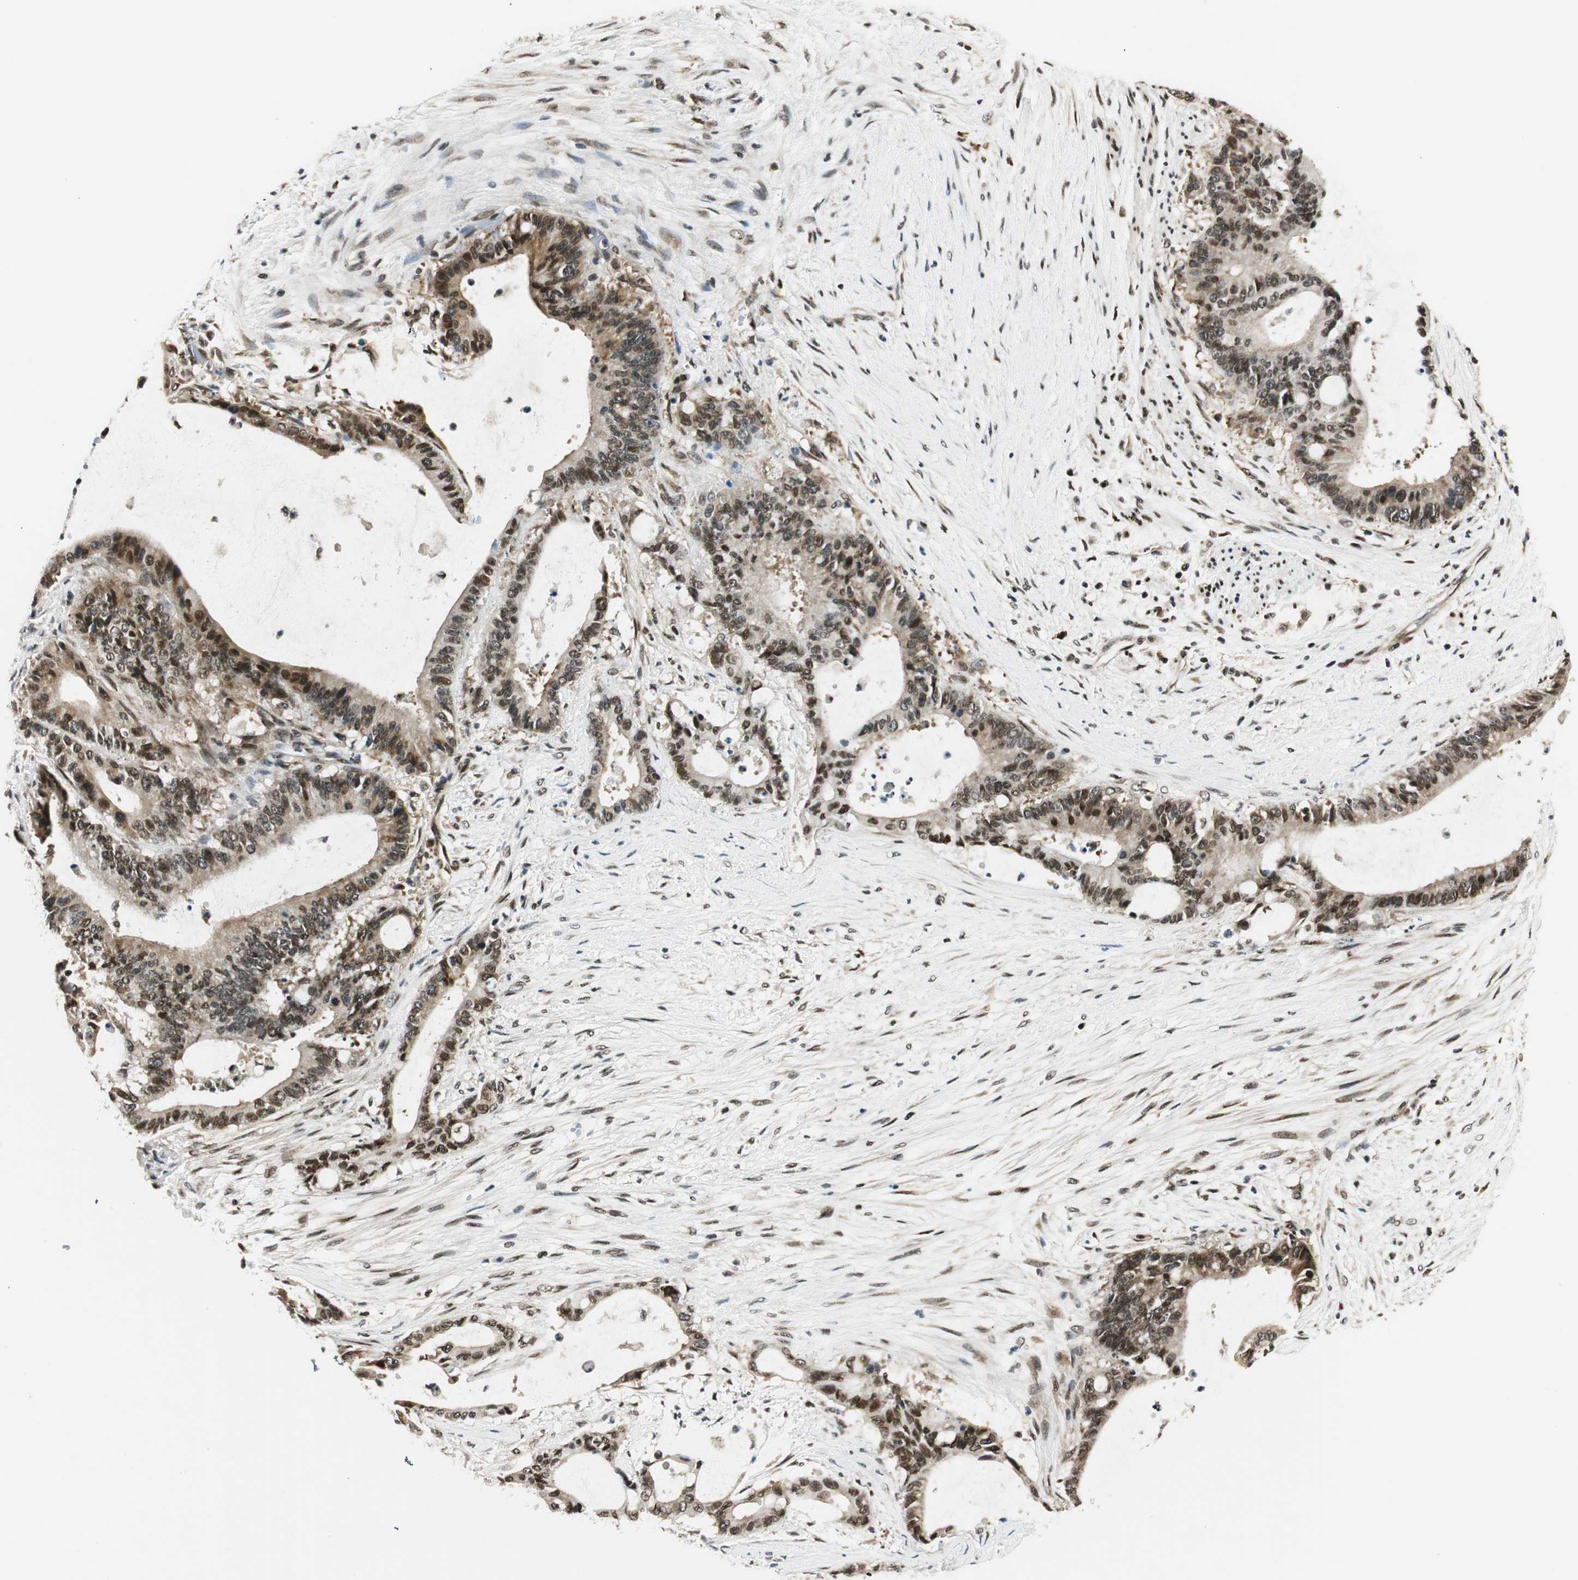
{"staining": {"intensity": "moderate", "quantity": "25%-75%", "location": "nuclear"}, "tissue": "liver cancer", "cell_type": "Tumor cells", "image_type": "cancer", "snomed": [{"axis": "morphology", "description": "Cholangiocarcinoma"}, {"axis": "topography", "description": "Liver"}], "caption": "Human cholangiocarcinoma (liver) stained with a brown dye shows moderate nuclear positive expression in approximately 25%-75% of tumor cells.", "gene": "RING1", "patient": {"sex": "female", "age": 73}}